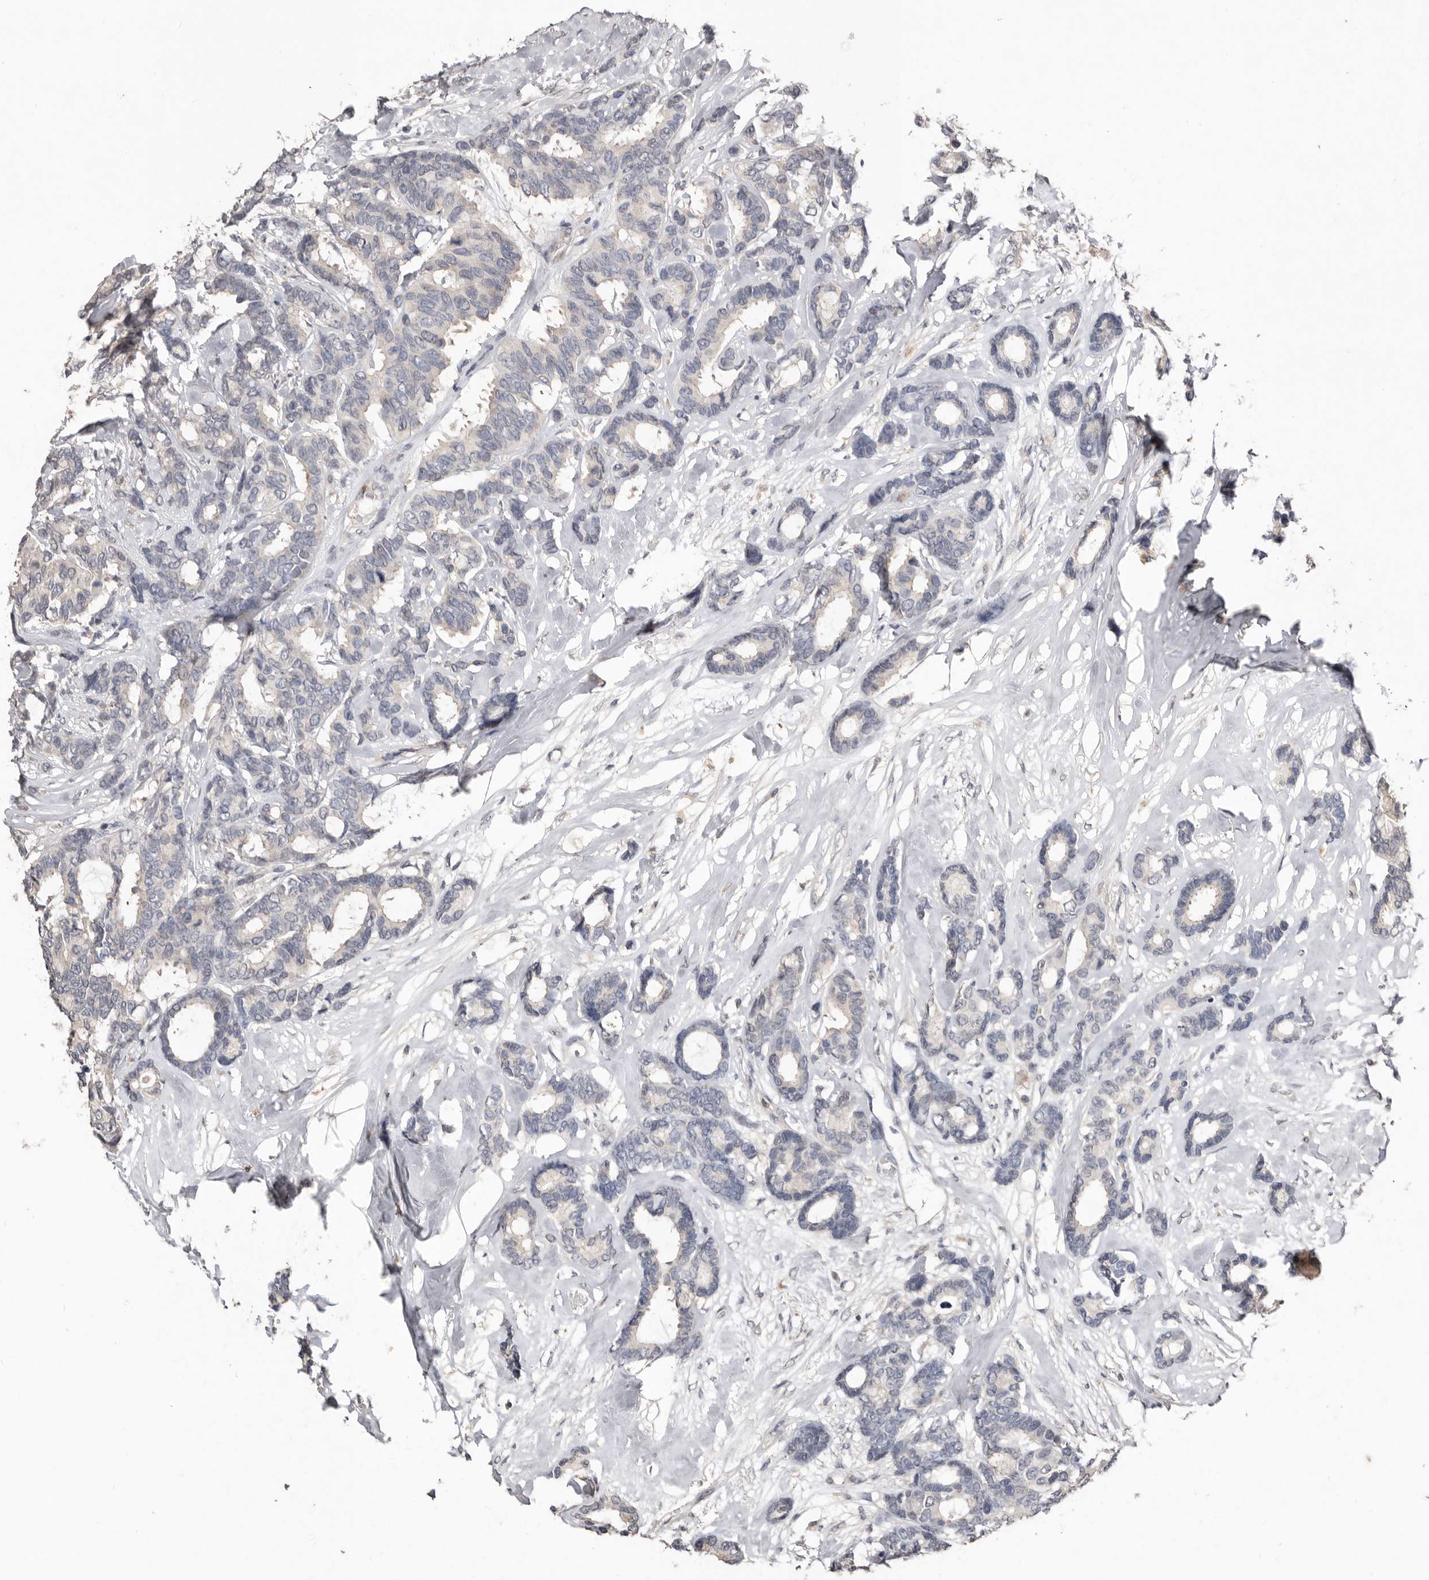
{"staining": {"intensity": "negative", "quantity": "none", "location": "none"}, "tissue": "breast cancer", "cell_type": "Tumor cells", "image_type": "cancer", "snomed": [{"axis": "morphology", "description": "Duct carcinoma"}, {"axis": "topography", "description": "Breast"}], "caption": "The photomicrograph displays no staining of tumor cells in breast cancer (intraductal carcinoma).", "gene": "SULT1E1", "patient": {"sex": "female", "age": 87}}